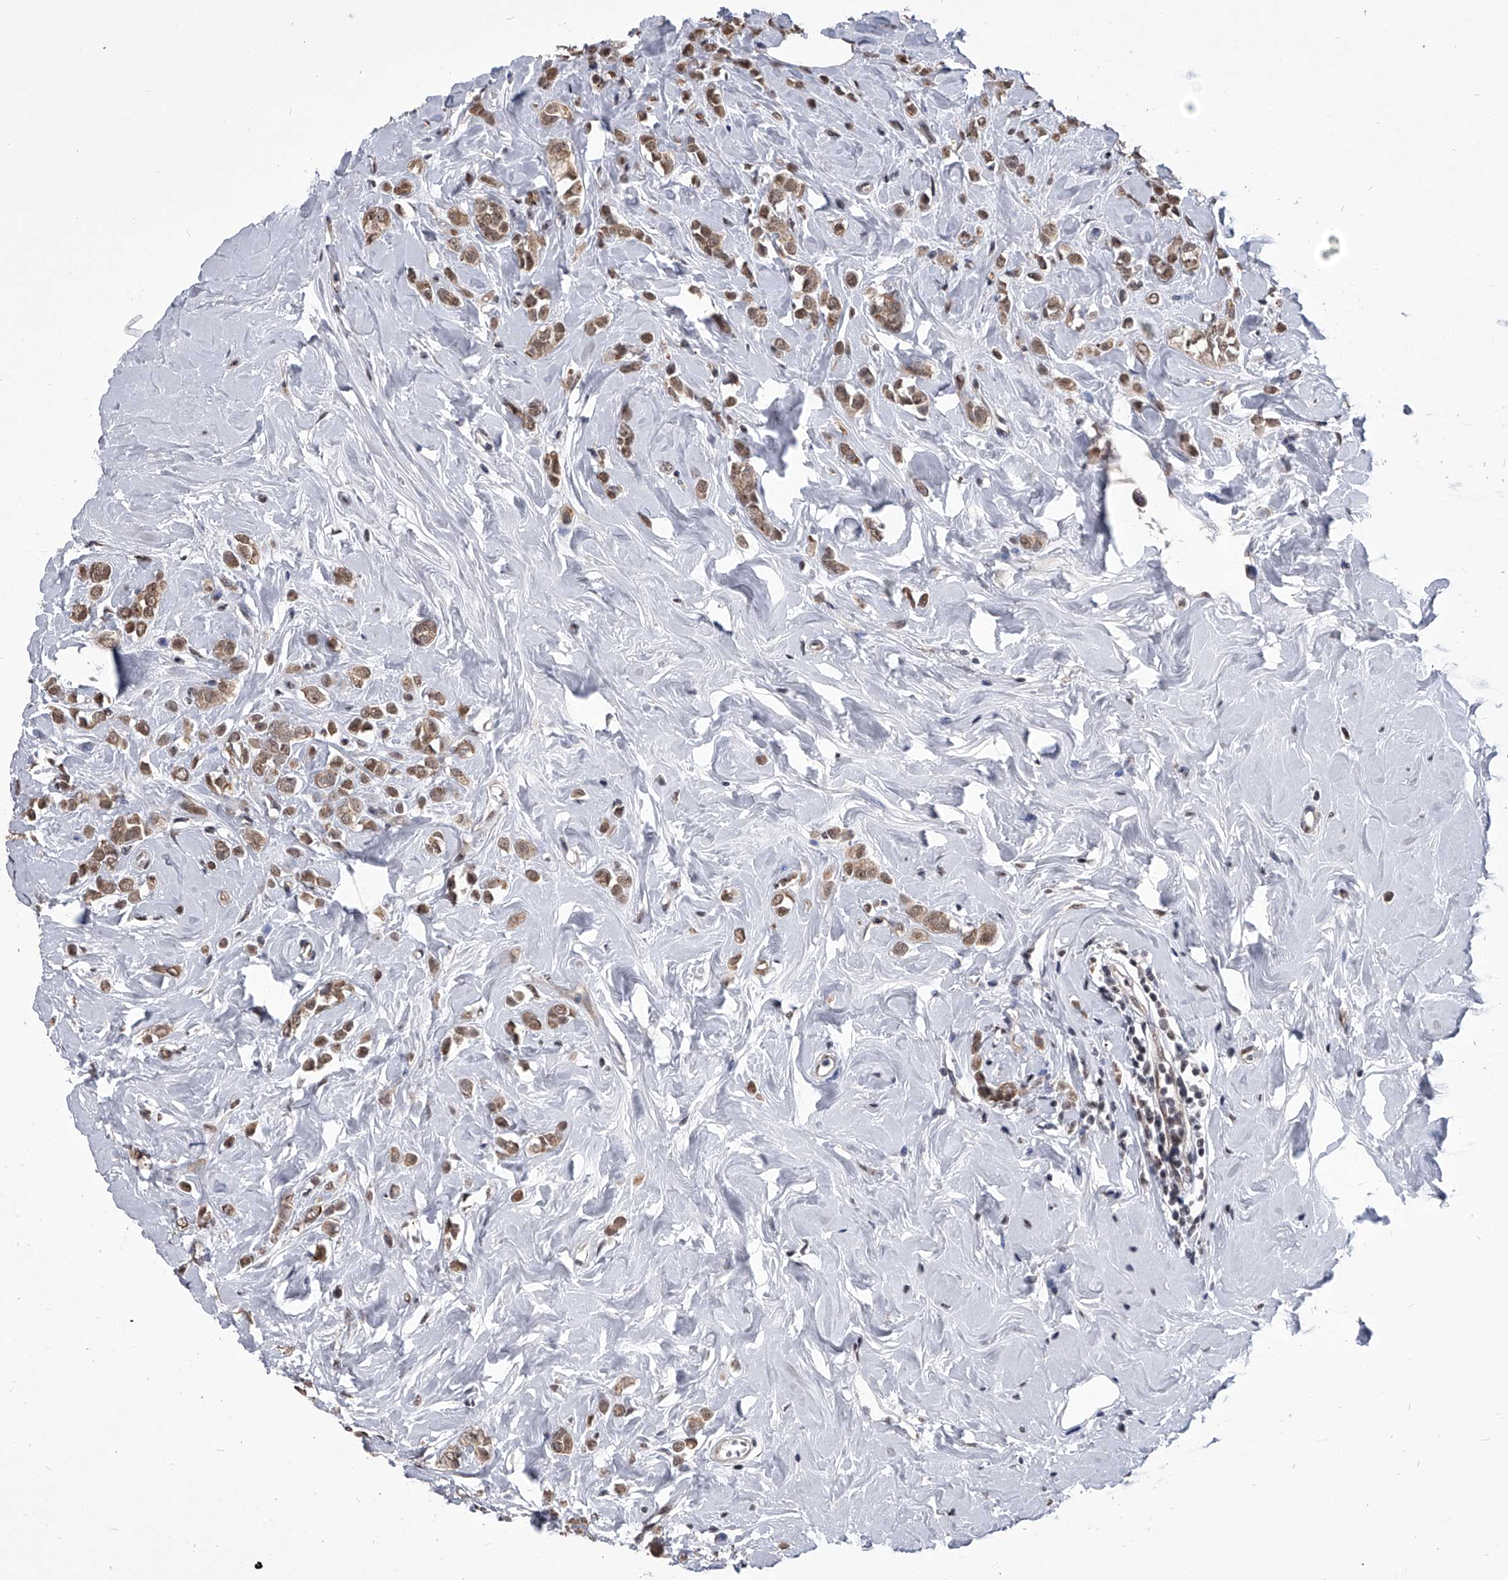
{"staining": {"intensity": "moderate", "quantity": ">75%", "location": "cytoplasmic/membranous,nuclear"}, "tissue": "breast cancer", "cell_type": "Tumor cells", "image_type": "cancer", "snomed": [{"axis": "morphology", "description": "Lobular carcinoma"}, {"axis": "topography", "description": "Breast"}], "caption": "Breast lobular carcinoma stained with IHC reveals moderate cytoplasmic/membranous and nuclear staining in approximately >75% of tumor cells. The staining was performed using DAB, with brown indicating positive protein expression. Nuclei are stained blue with hematoxylin.", "gene": "ZNF76", "patient": {"sex": "female", "age": 47}}